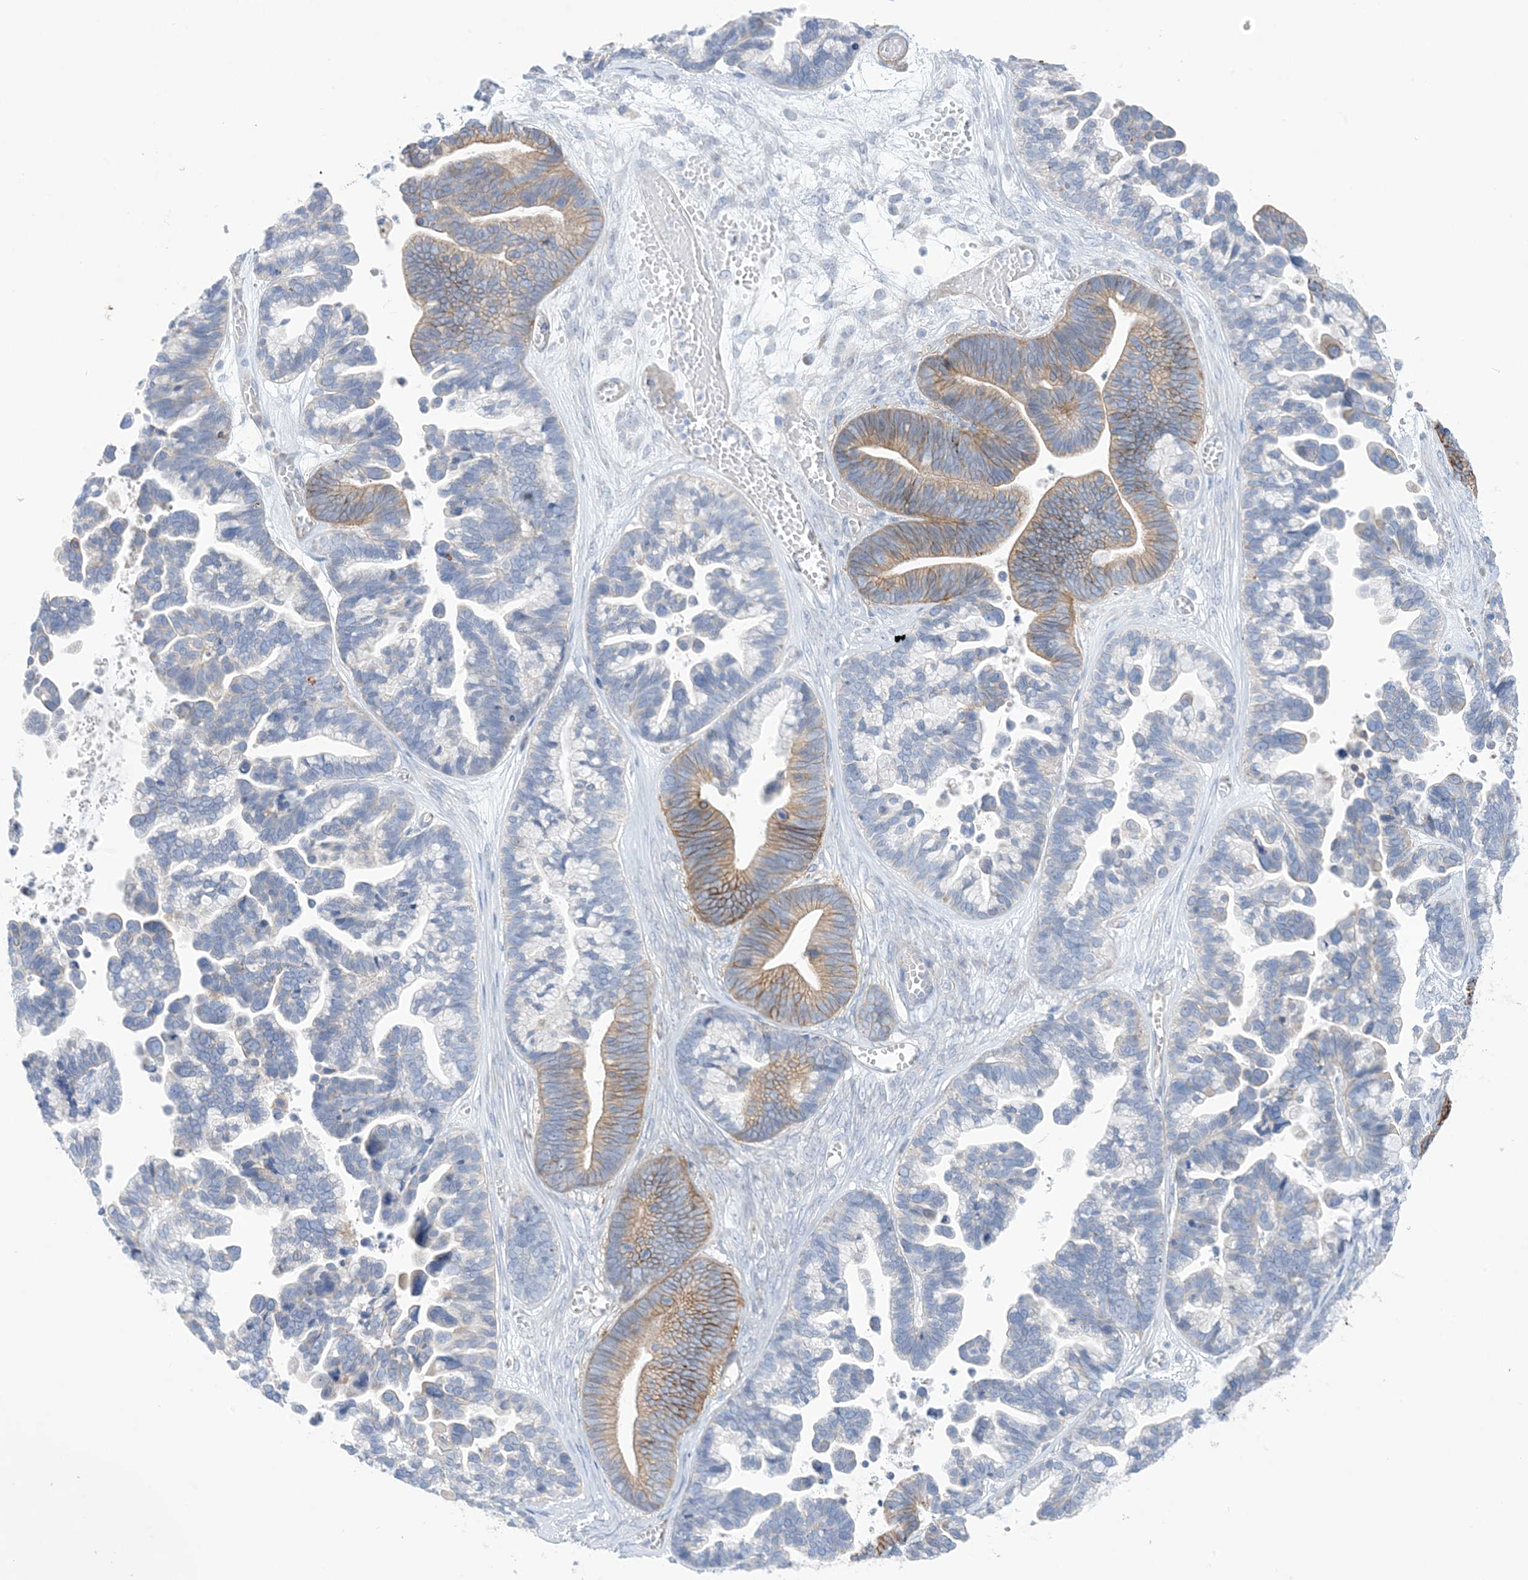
{"staining": {"intensity": "moderate", "quantity": "25%-75%", "location": "cytoplasmic/membranous"}, "tissue": "ovarian cancer", "cell_type": "Tumor cells", "image_type": "cancer", "snomed": [{"axis": "morphology", "description": "Cystadenocarcinoma, serous, NOS"}, {"axis": "topography", "description": "Ovary"}], "caption": "Human ovarian serous cystadenocarcinoma stained for a protein (brown) reveals moderate cytoplasmic/membranous positive expression in about 25%-75% of tumor cells.", "gene": "ATP11C", "patient": {"sex": "female", "age": 56}}